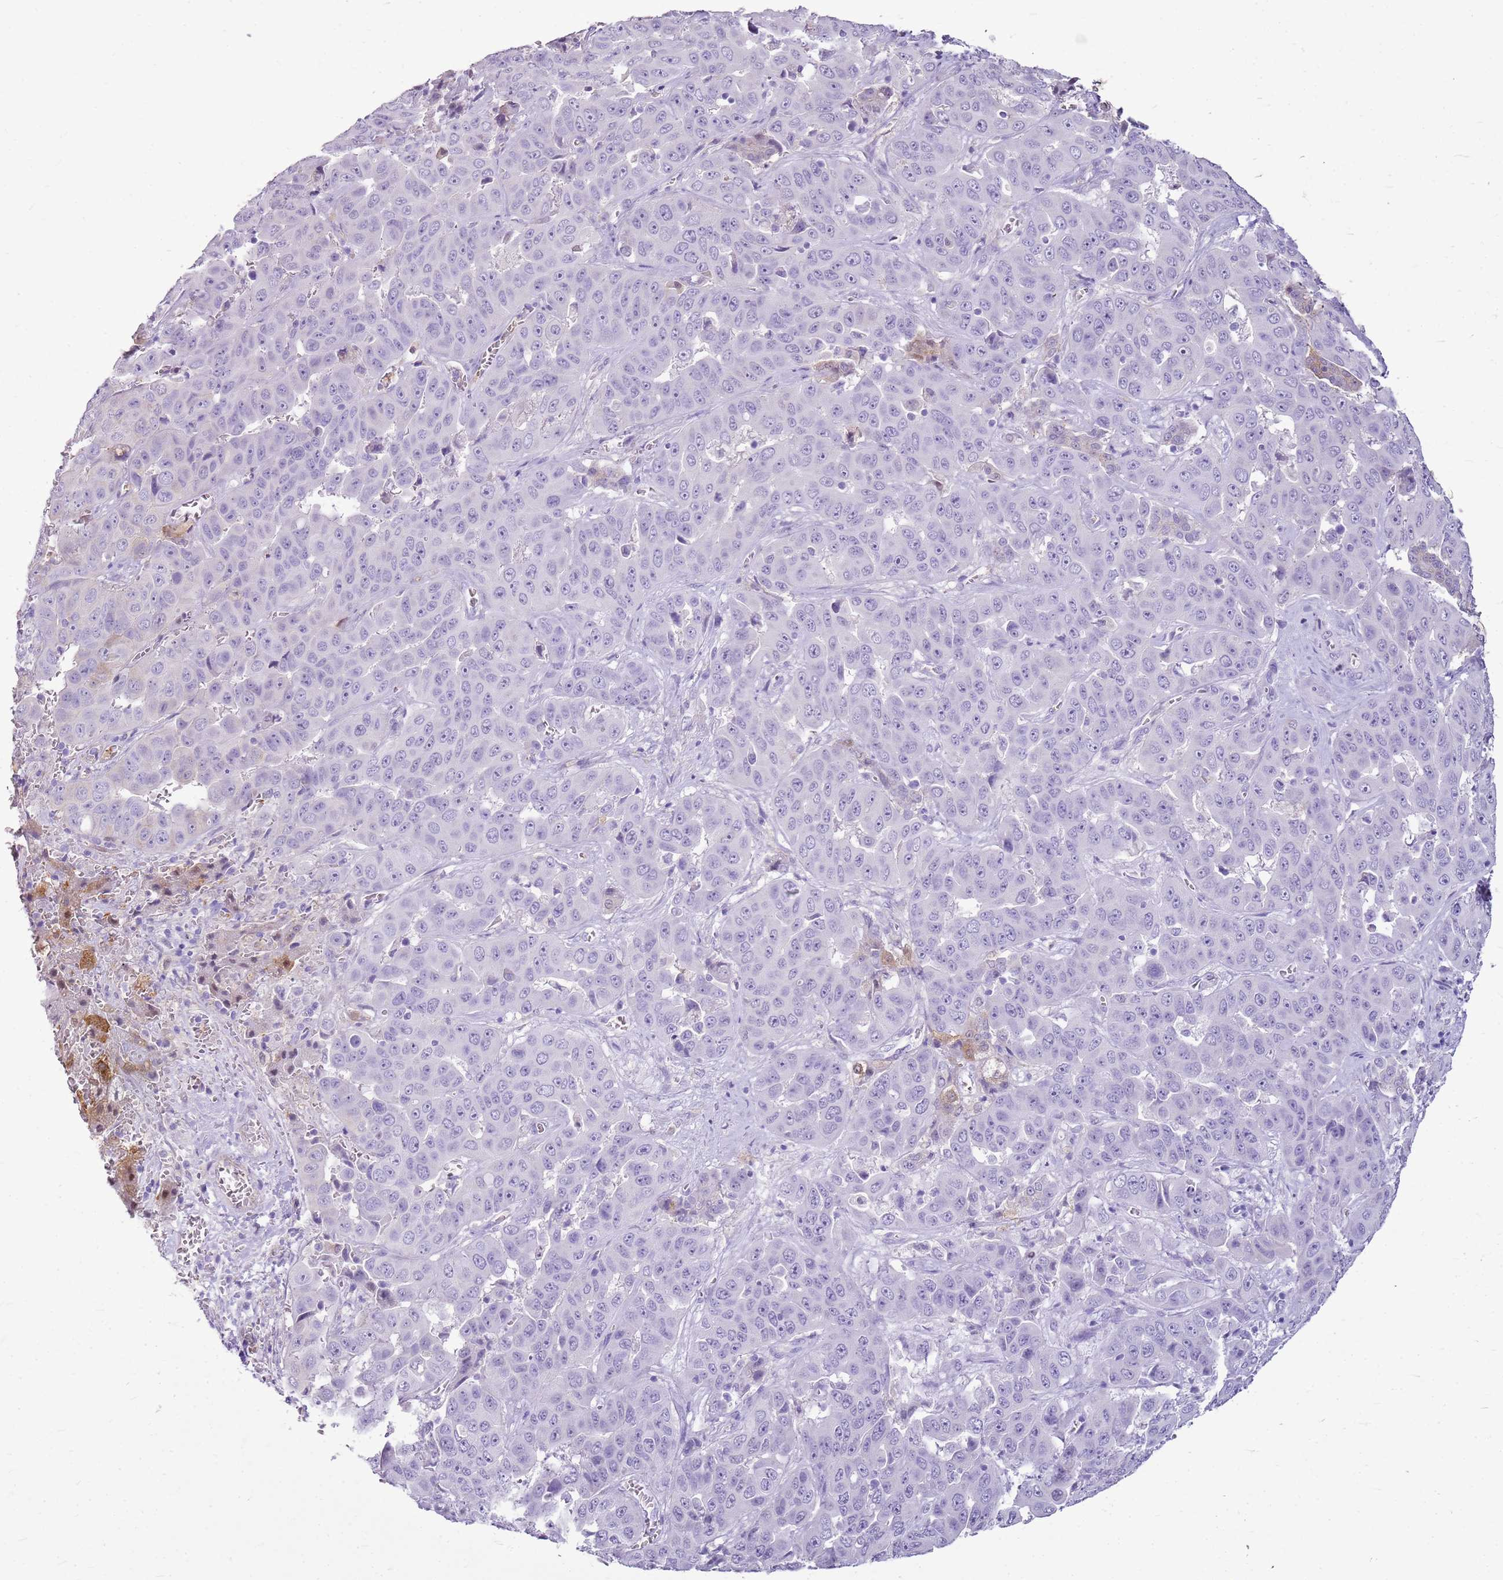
{"staining": {"intensity": "negative", "quantity": "none", "location": "none"}, "tissue": "liver cancer", "cell_type": "Tumor cells", "image_type": "cancer", "snomed": [{"axis": "morphology", "description": "Cholangiocarcinoma"}, {"axis": "topography", "description": "Liver"}], "caption": "A photomicrograph of human liver cancer is negative for staining in tumor cells.", "gene": "SULT1E1", "patient": {"sex": "female", "age": 52}}